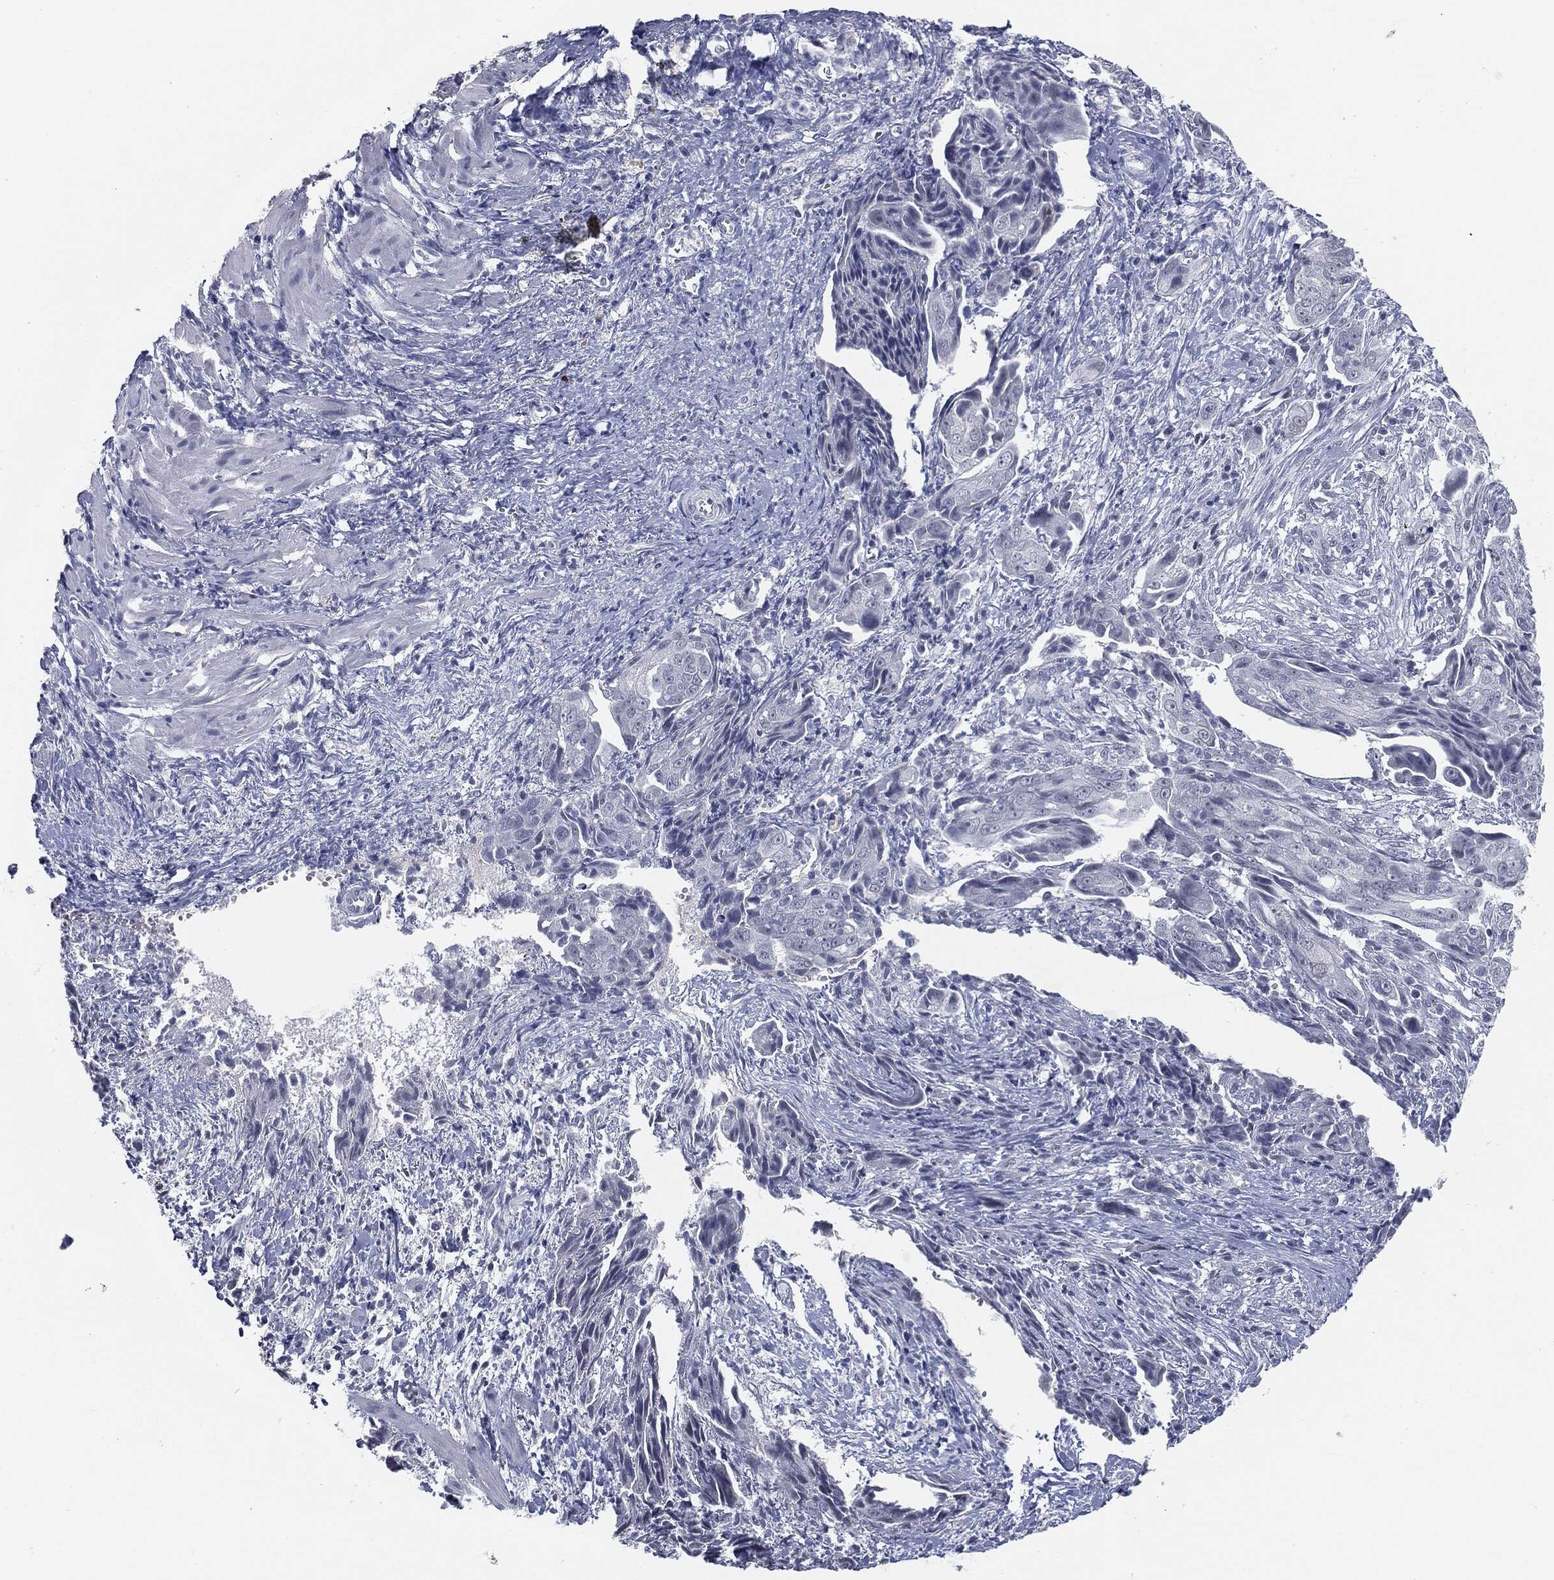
{"staining": {"intensity": "negative", "quantity": "none", "location": "none"}, "tissue": "ovarian cancer", "cell_type": "Tumor cells", "image_type": "cancer", "snomed": [{"axis": "morphology", "description": "Carcinoma, endometroid"}, {"axis": "topography", "description": "Ovary"}], "caption": "Histopathology image shows no protein staining in tumor cells of endometroid carcinoma (ovarian) tissue. Nuclei are stained in blue.", "gene": "PRAME", "patient": {"sex": "female", "age": 70}}